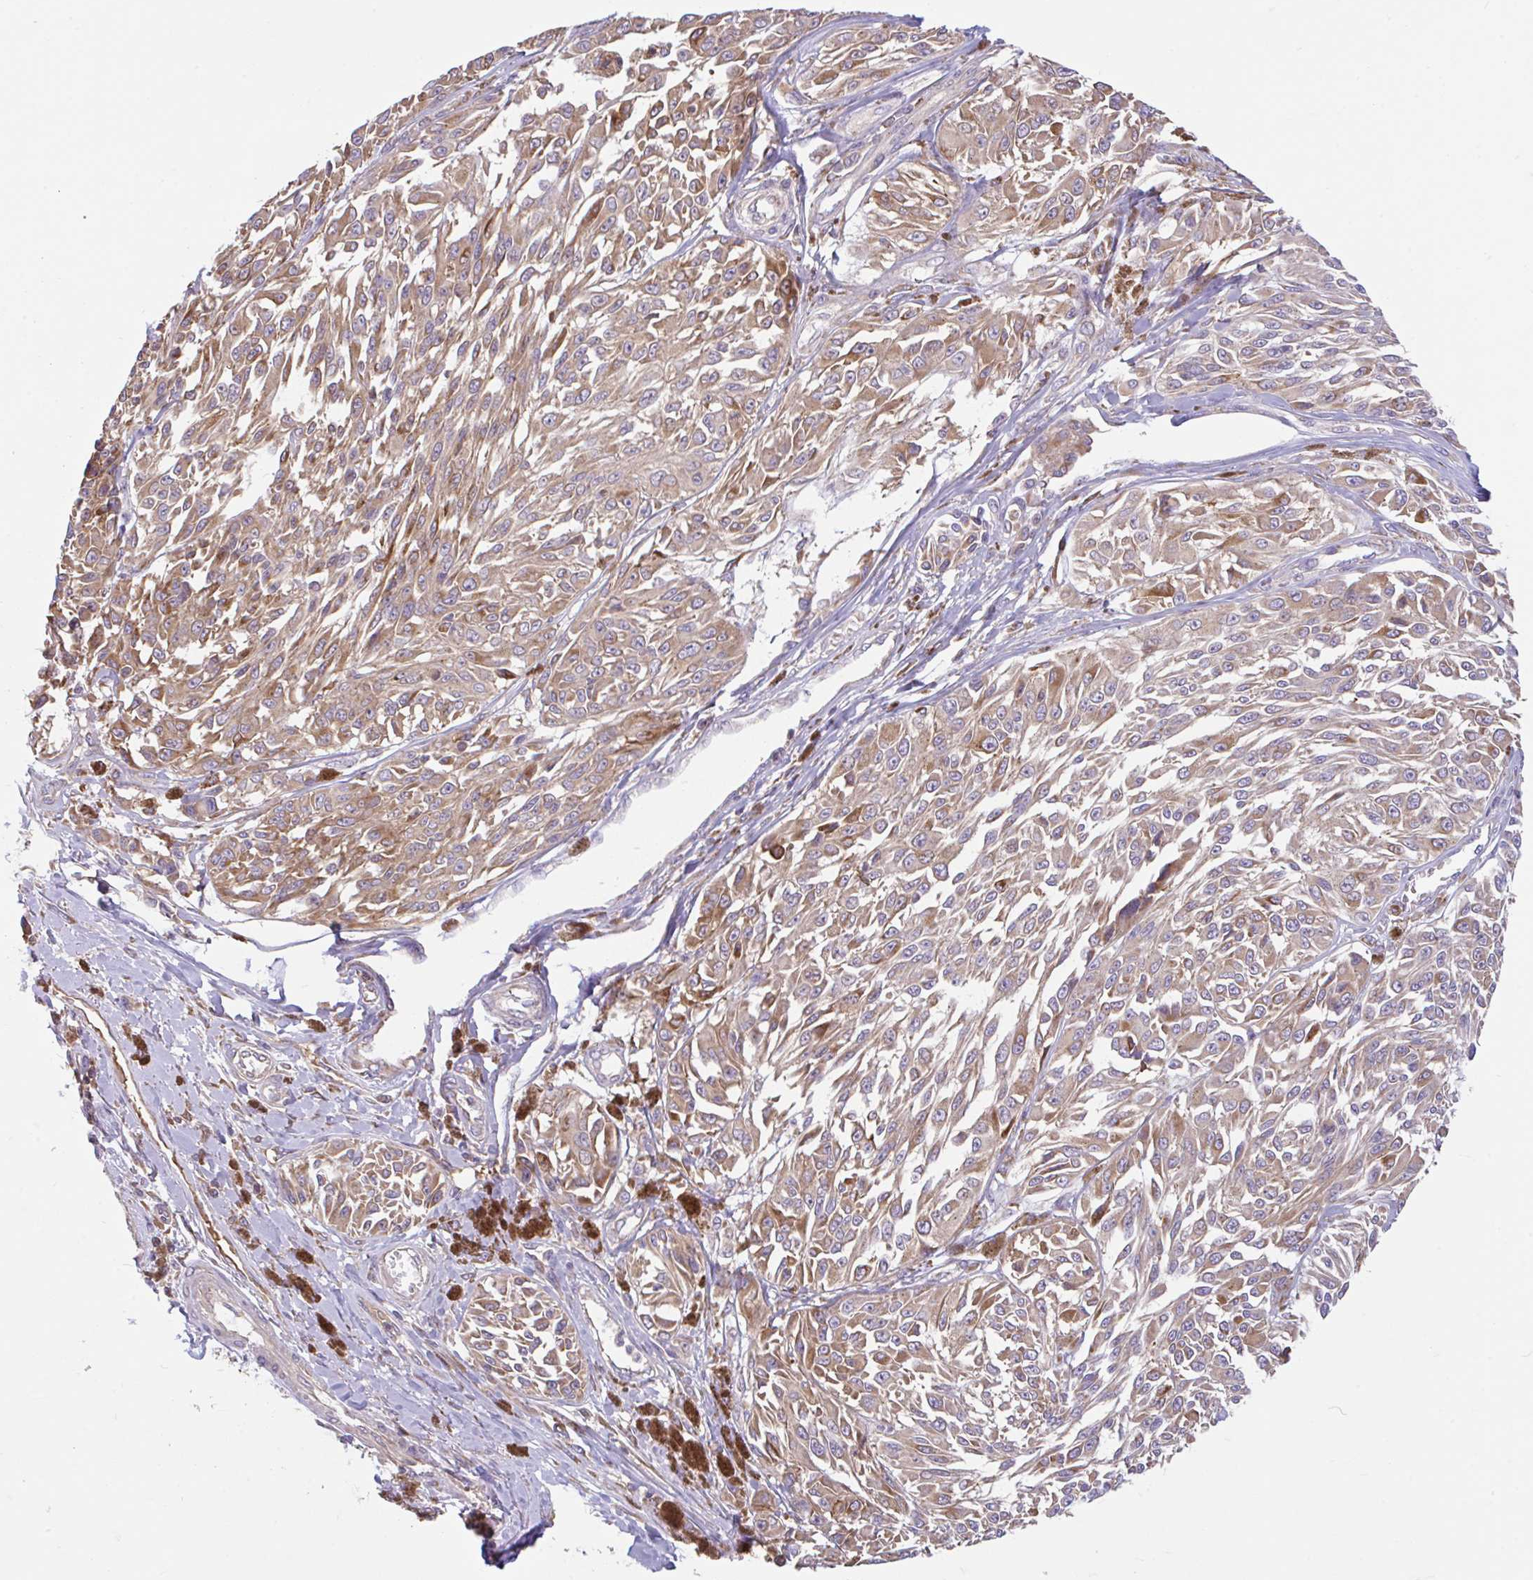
{"staining": {"intensity": "moderate", "quantity": ">75%", "location": "cytoplasmic/membranous"}, "tissue": "melanoma", "cell_type": "Tumor cells", "image_type": "cancer", "snomed": [{"axis": "morphology", "description": "Malignant melanoma, NOS"}, {"axis": "topography", "description": "Skin"}], "caption": "IHC photomicrograph of human malignant melanoma stained for a protein (brown), which demonstrates medium levels of moderate cytoplasmic/membranous staining in approximately >75% of tumor cells.", "gene": "RALBP1", "patient": {"sex": "male", "age": 94}}